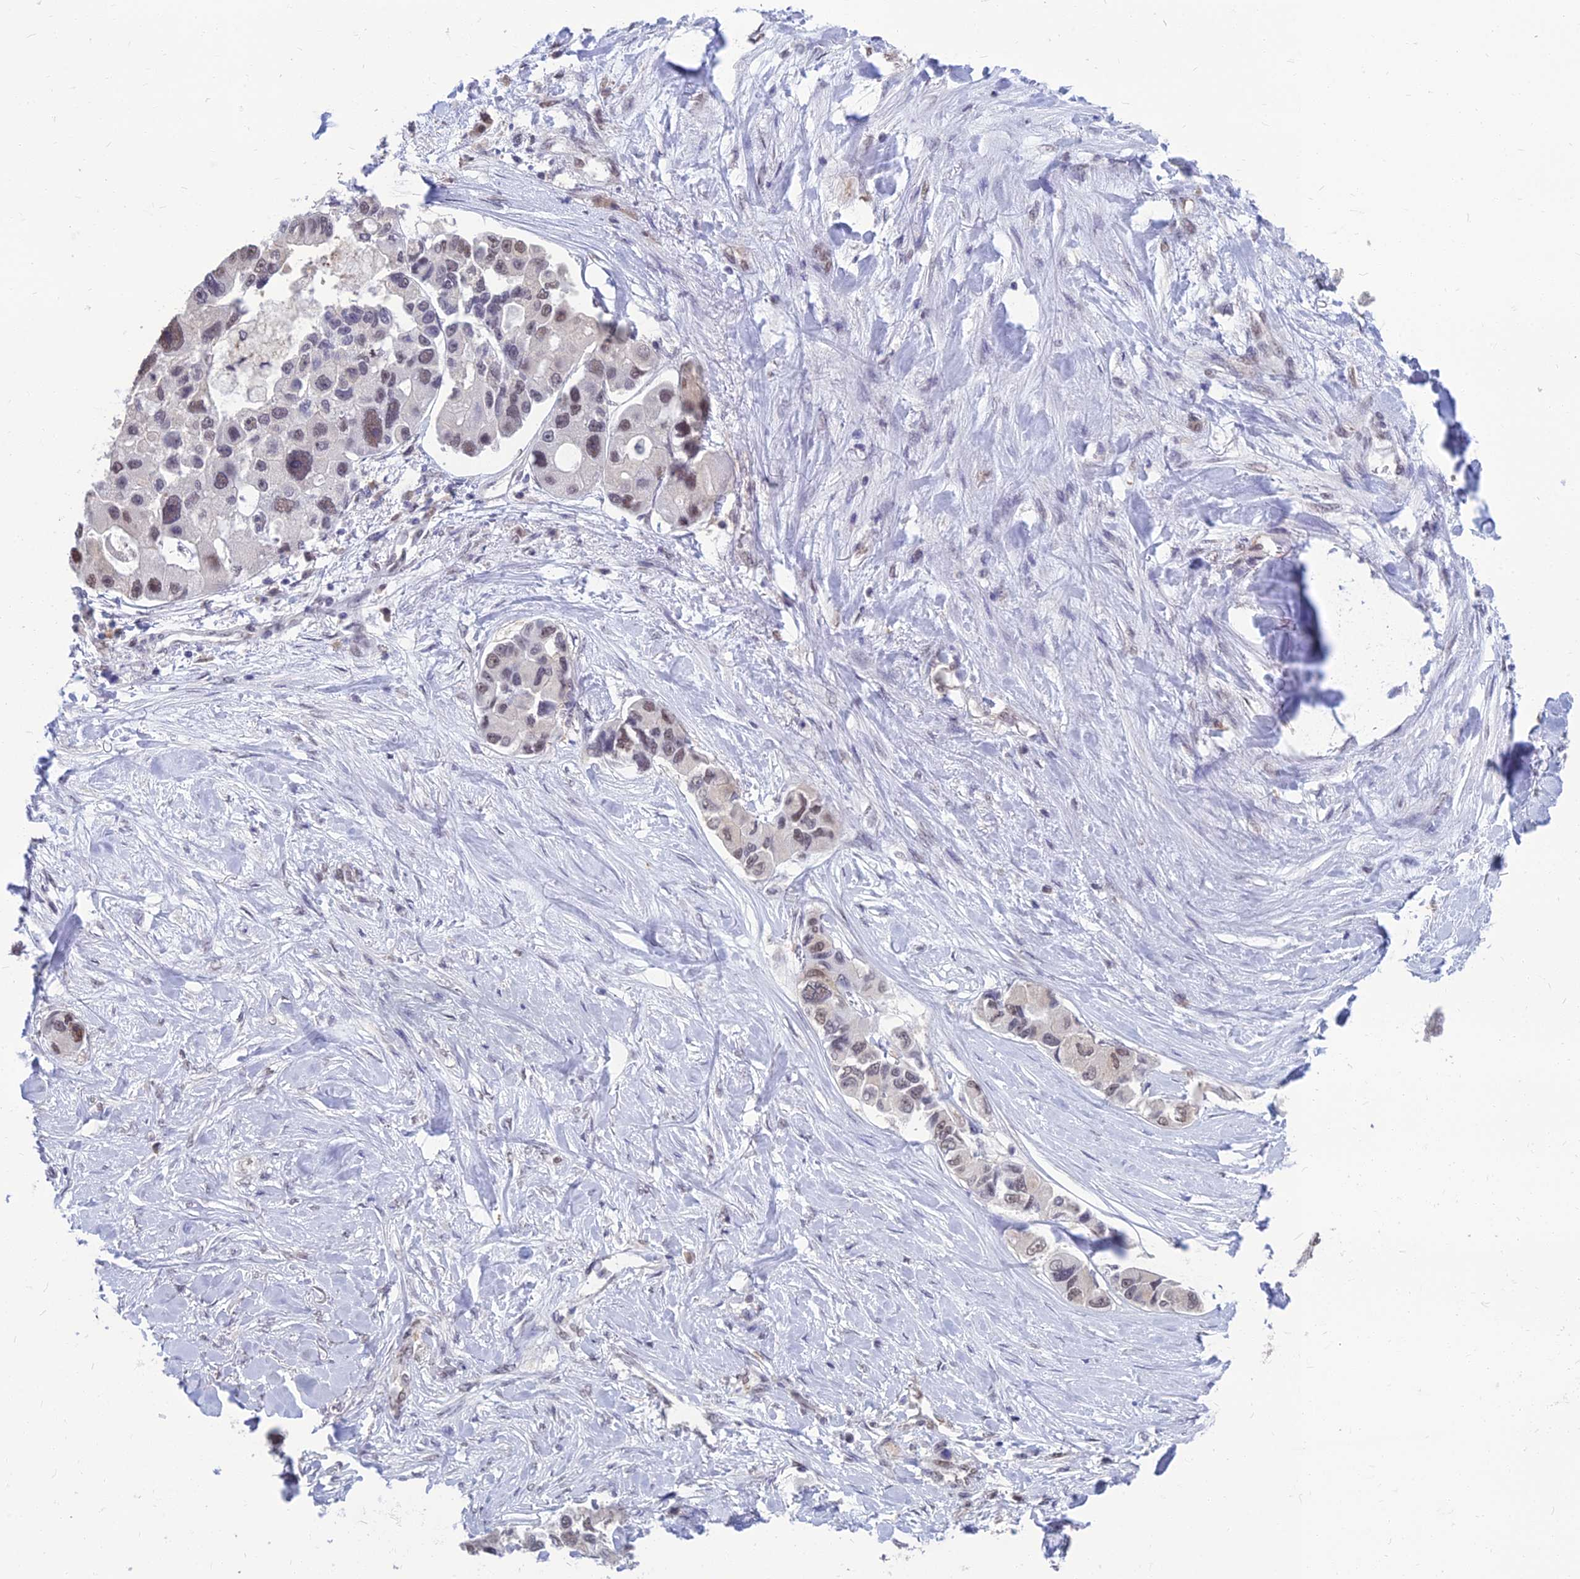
{"staining": {"intensity": "weak", "quantity": "25%-75%", "location": "nuclear"}, "tissue": "lung cancer", "cell_type": "Tumor cells", "image_type": "cancer", "snomed": [{"axis": "morphology", "description": "Adenocarcinoma, NOS"}, {"axis": "topography", "description": "Lung"}], "caption": "The image exhibits staining of adenocarcinoma (lung), revealing weak nuclear protein staining (brown color) within tumor cells. Using DAB (3,3'-diaminobenzidine) (brown) and hematoxylin (blue) stains, captured at high magnification using brightfield microscopy.", "gene": "SRSF7", "patient": {"sex": "female", "age": 54}}